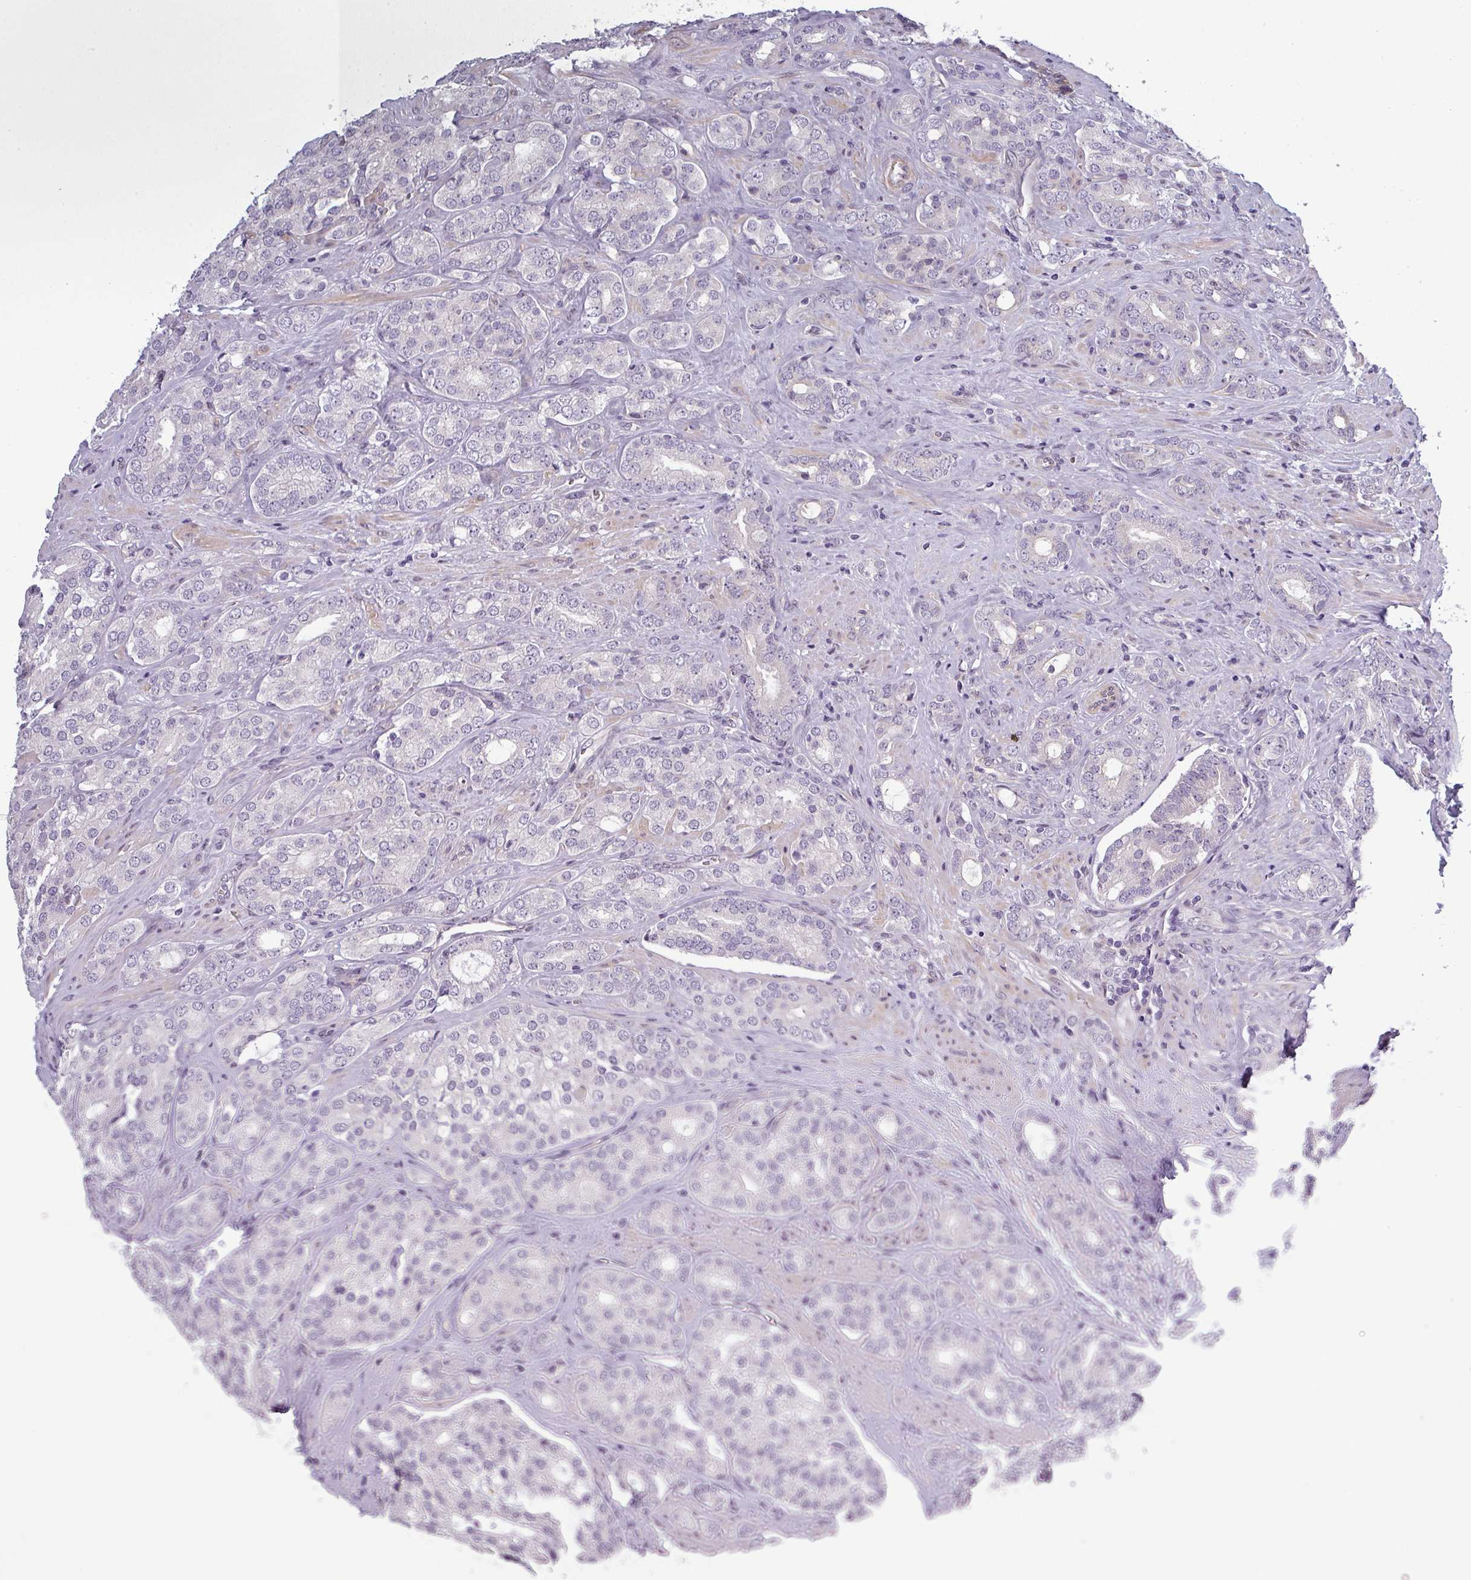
{"staining": {"intensity": "negative", "quantity": "none", "location": "none"}, "tissue": "prostate cancer", "cell_type": "Tumor cells", "image_type": "cancer", "snomed": [{"axis": "morphology", "description": "Adenocarcinoma, High grade"}, {"axis": "topography", "description": "Prostate"}], "caption": "Immunohistochemistry photomicrograph of neoplastic tissue: prostate high-grade adenocarcinoma stained with DAB demonstrates no significant protein staining in tumor cells.", "gene": "PRAMEF12", "patient": {"sex": "male", "age": 63}}